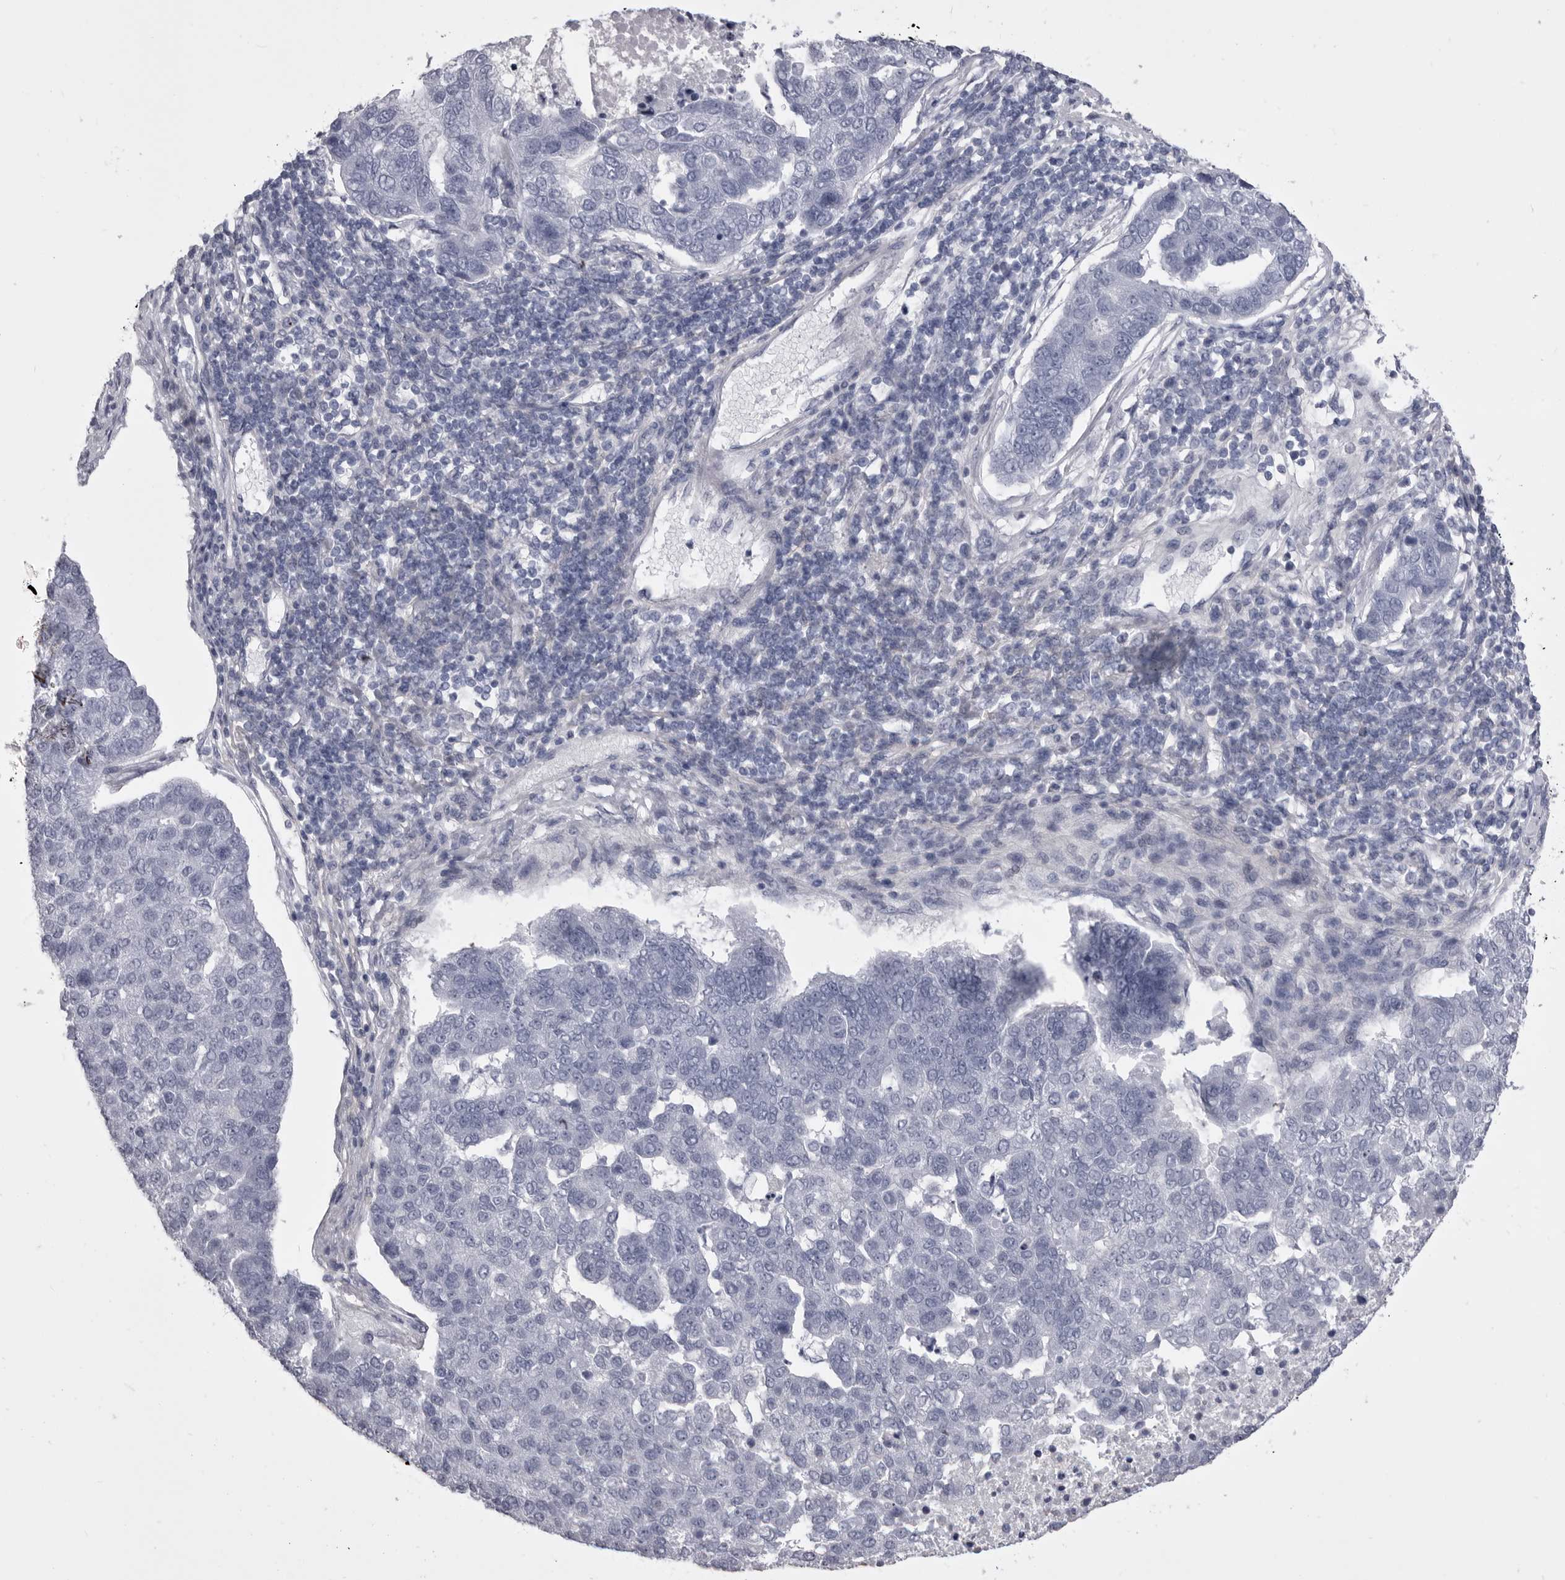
{"staining": {"intensity": "negative", "quantity": "none", "location": "none"}, "tissue": "pancreatic cancer", "cell_type": "Tumor cells", "image_type": "cancer", "snomed": [{"axis": "morphology", "description": "Adenocarcinoma, NOS"}, {"axis": "topography", "description": "Pancreas"}], "caption": "Immunohistochemistry of pancreatic cancer (adenocarcinoma) reveals no staining in tumor cells.", "gene": "ANK2", "patient": {"sex": "female", "age": 61}}